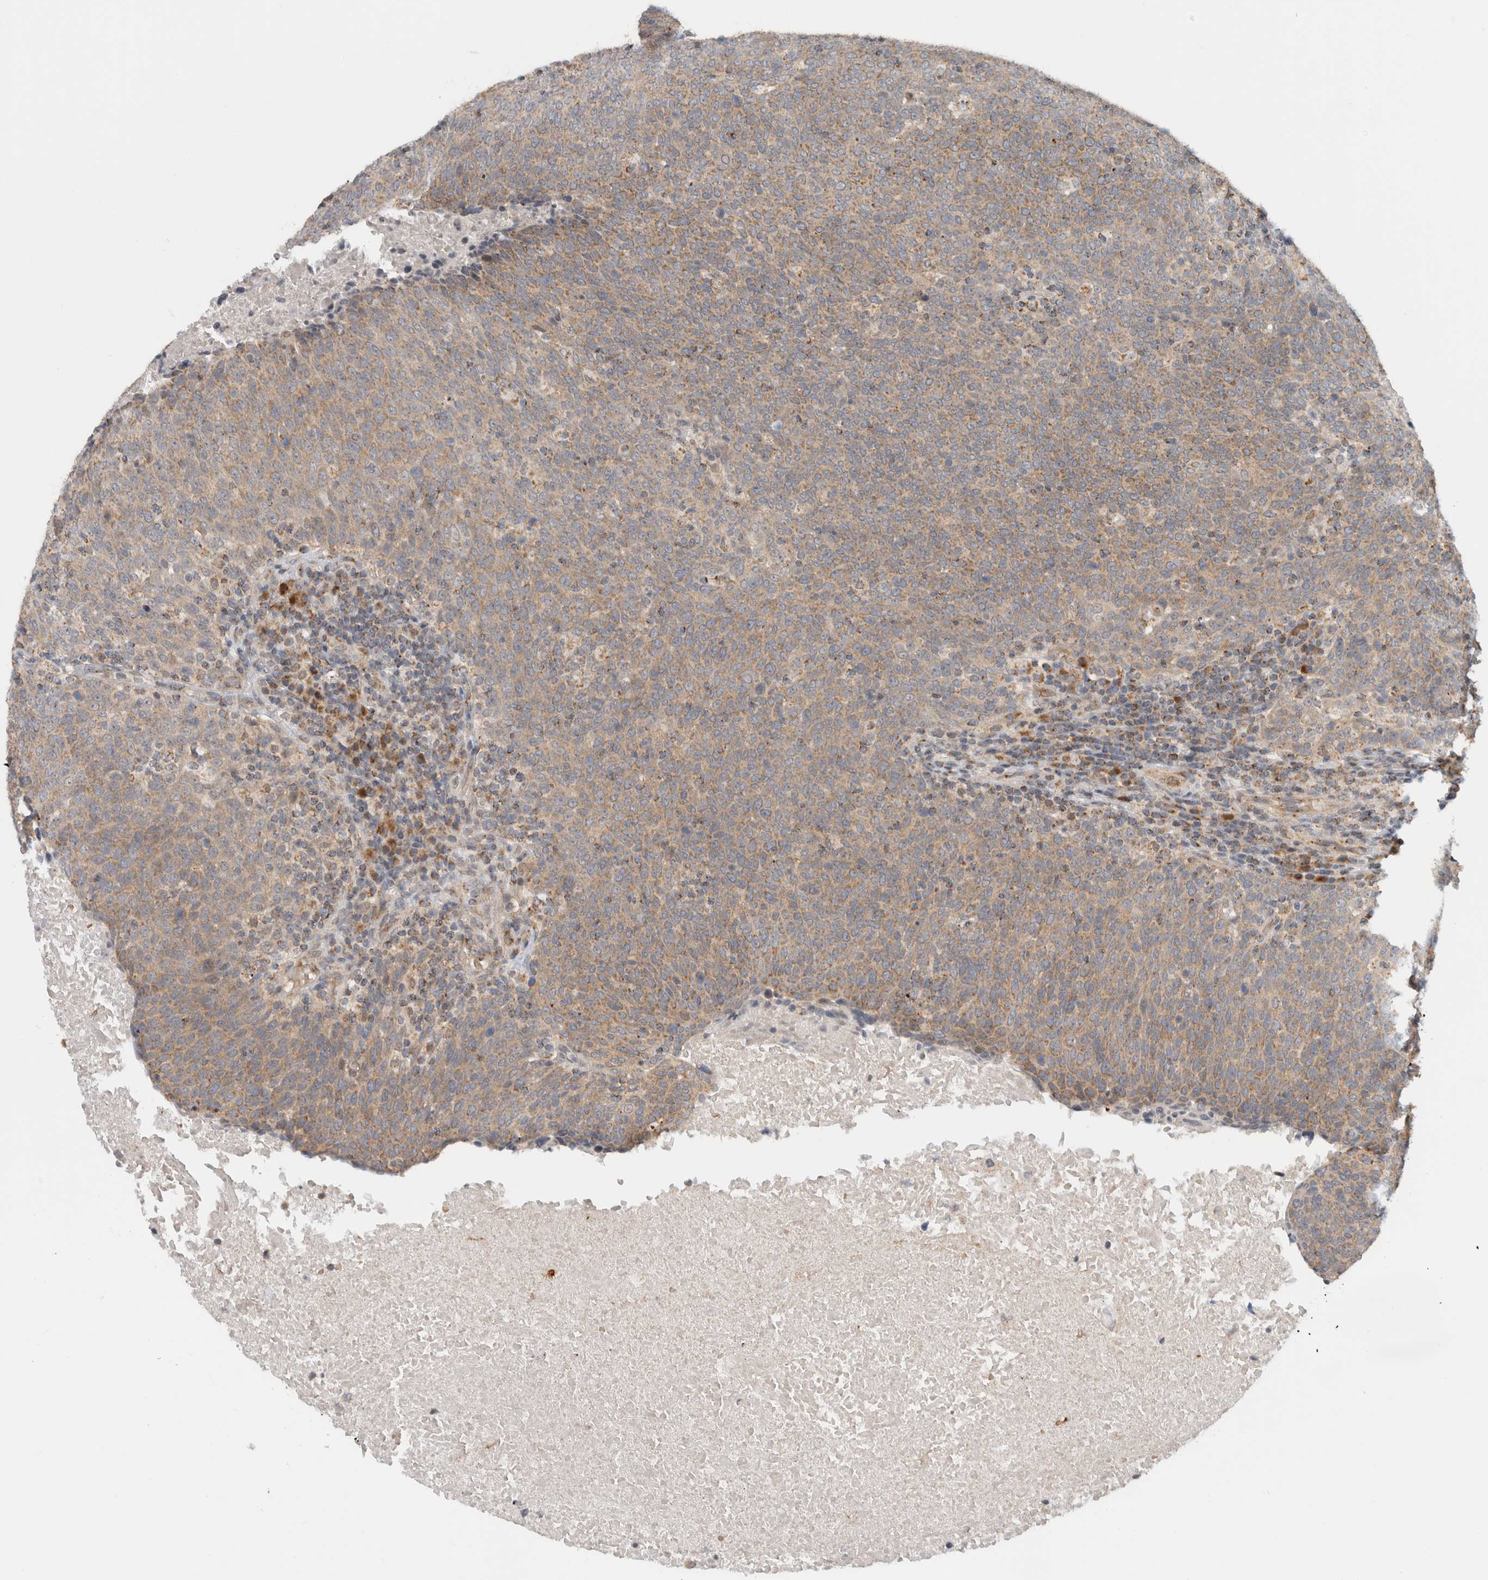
{"staining": {"intensity": "weak", "quantity": ">75%", "location": "cytoplasmic/membranous"}, "tissue": "head and neck cancer", "cell_type": "Tumor cells", "image_type": "cancer", "snomed": [{"axis": "morphology", "description": "Squamous cell carcinoma, NOS"}, {"axis": "morphology", "description": "Squamous cell carcinoma, metastatic, NOS"}, {"axis": "topography", "description": "Lymph node"}, {"axis": "topography", "description": "Head-Neck"}], "caption": "A high-resolution micrograph shows immunohistochemistry (IHC) staining of head and neck cancer (metastatic squamous cell carcinoma), which reveals weak cytoplasmic/membranous positivity in approximately >75% of tumor cells.", "gene": "CMC2", "patient": {"sex": "male", "age": 62}}